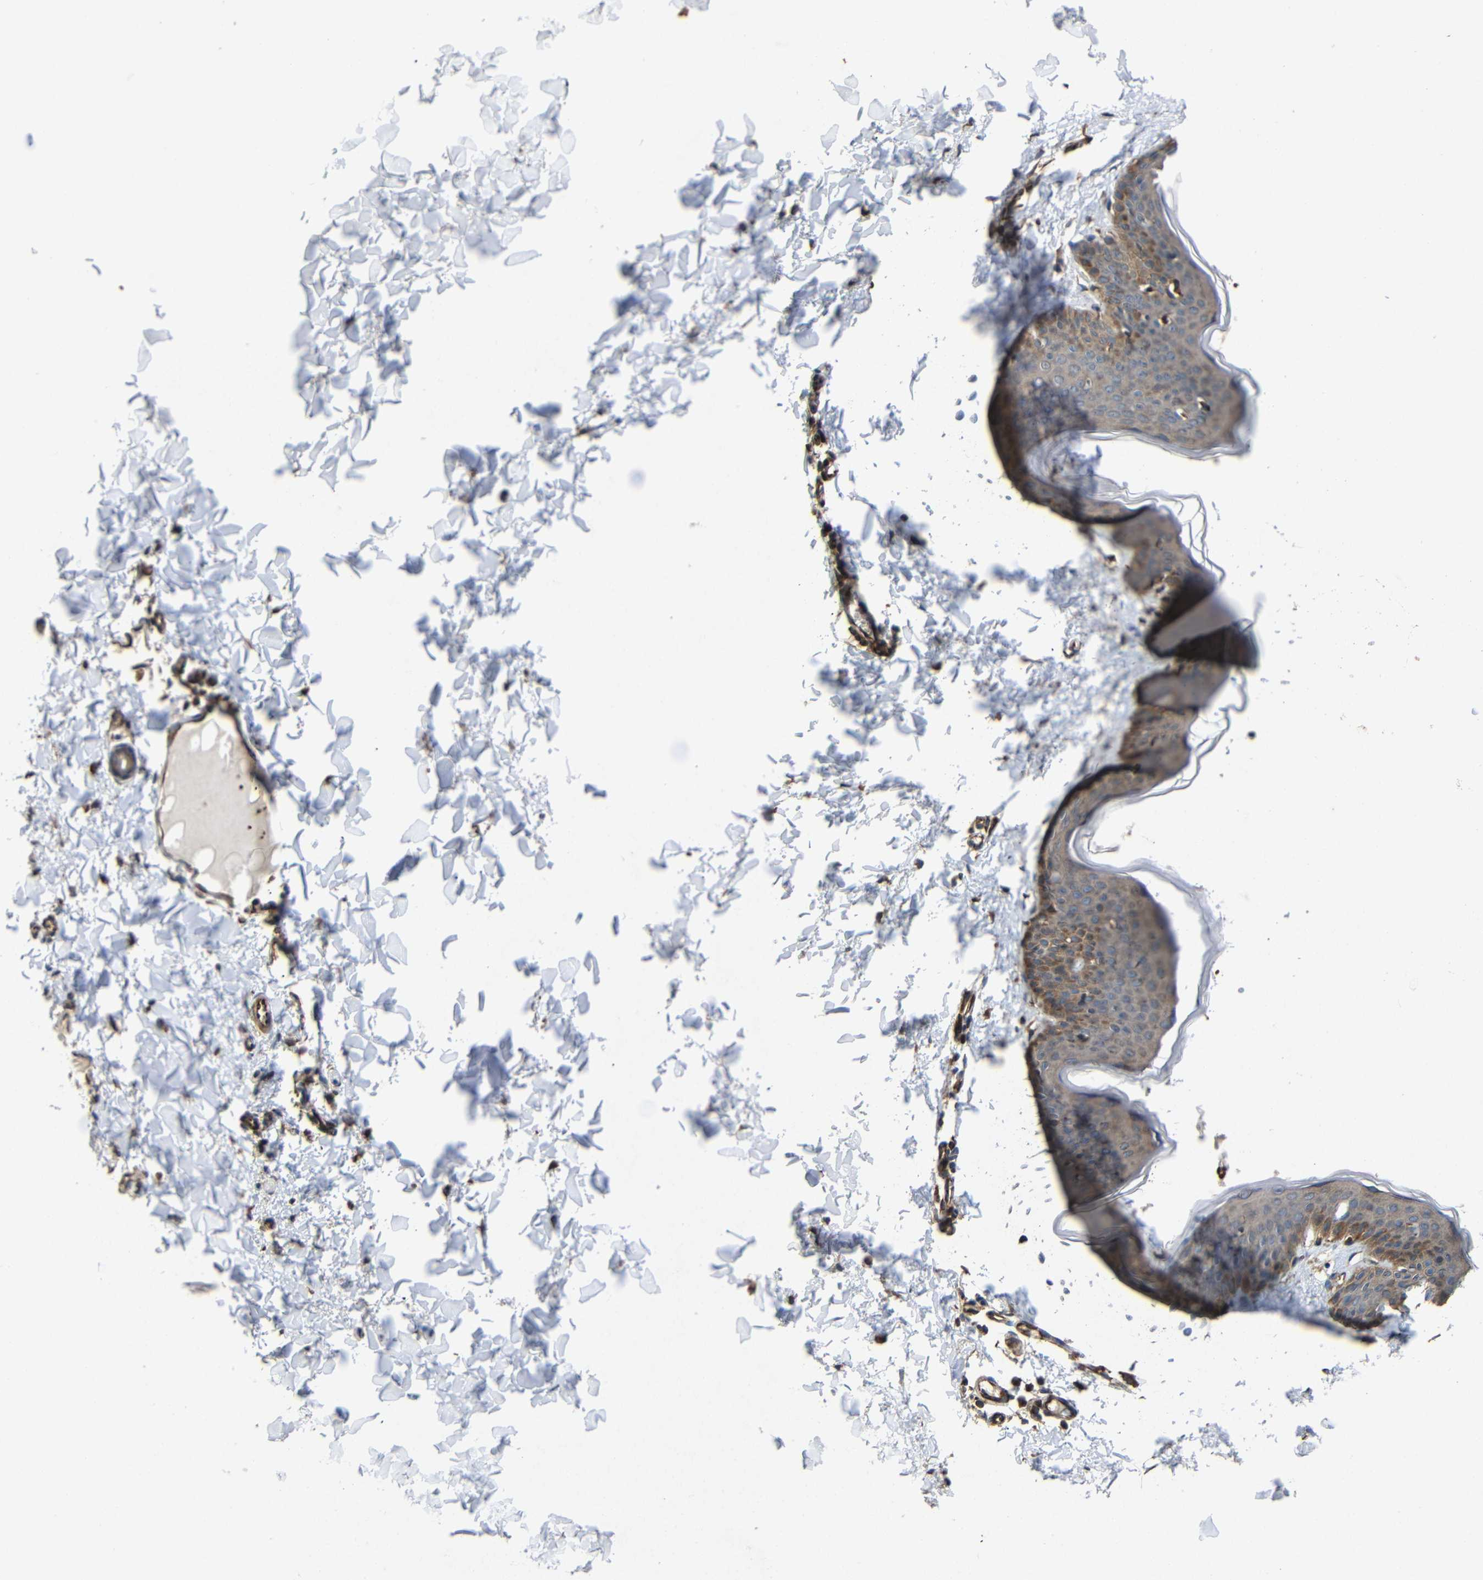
{"staining": {"intensity": "strong", "quantity": ">75%", "location": "cytoplasmic/membranous"}, "tissue": "skin", "cell_type": "Fibroblasts", "image_type": "normal", "snomed": [{"axis": "morphology", "description": "Normal tissue, NOS"}, {"axis": "topography", "description": "Skin"}], "caption": "Fibroblasts demonstrate strong cytoplasmic/membranous expression in about >75% of cells in unremarkable skin.", "gene": "EIF2S1", "patient": {"sex": "female", "age": 17}}